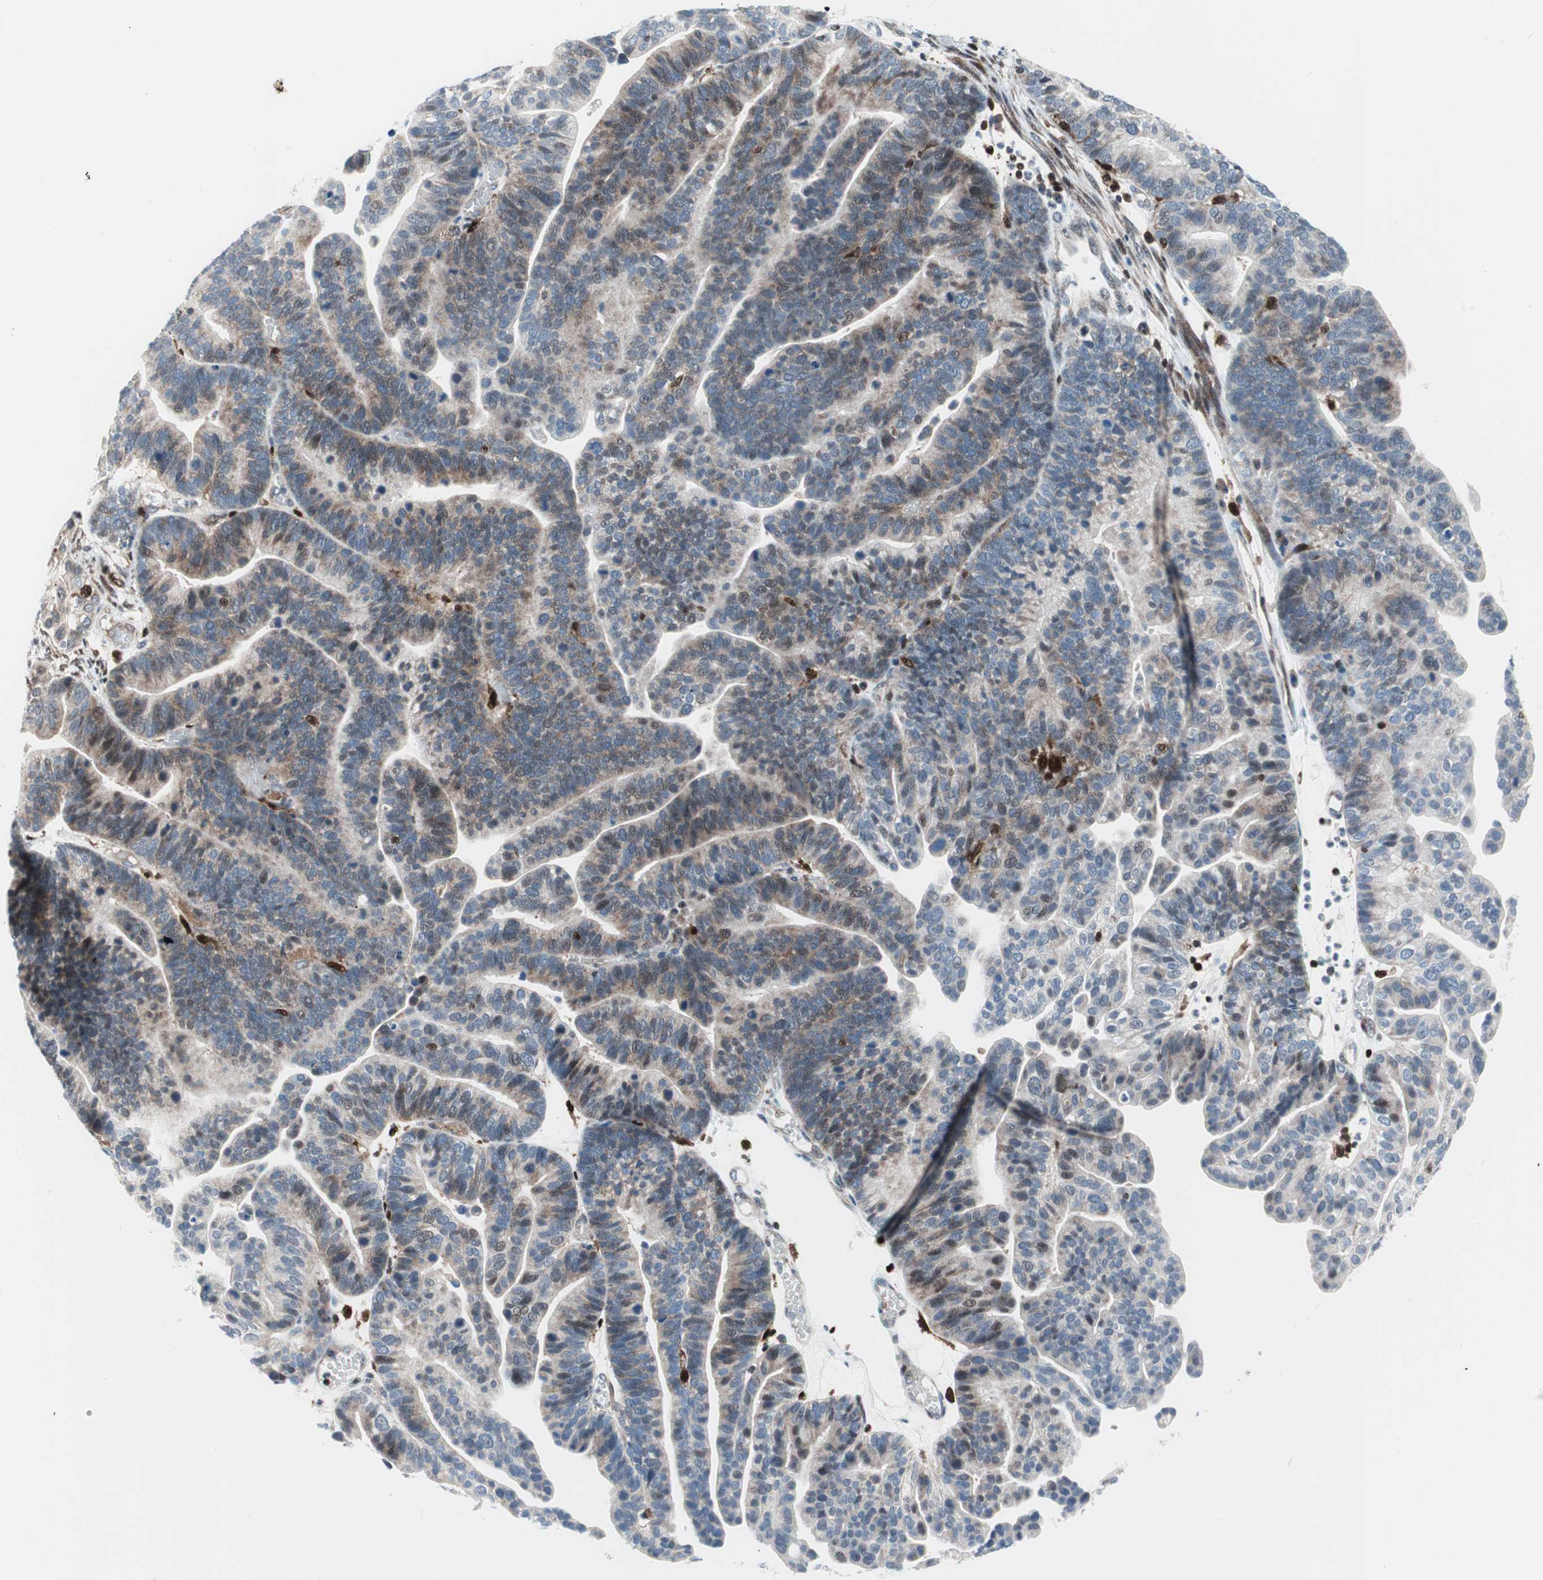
{"staining": {"intensity": "moderate", "quantity": "25%-75%", "location": "cytoplasmic/membranous,nuclear"}, "tissue": "ovarian cancer", "cell_type": "Tumor cells", "image_type": "cancer", "snomed": [{"axis": "morphology", "description": "Cystadenocarcinoma, serous, NOS"}, {"axis": "topography", "description": "Ovary"}], "caption": "Immunohistochemistry (IHC) histopathology image of neoplastic tissue: human ovarian cancer (serous cystadenocarcinoma) stained using immunohistochemistry displays medium levels of moderate protein expression localized specifically in the cytoplasmic/membranous and nuclear of tumor cells, appearing as a cytoplasmic/membranous and nuclear brown color.", "gene": "RGS10", "patient": {"sex": "female", "age": 56}}